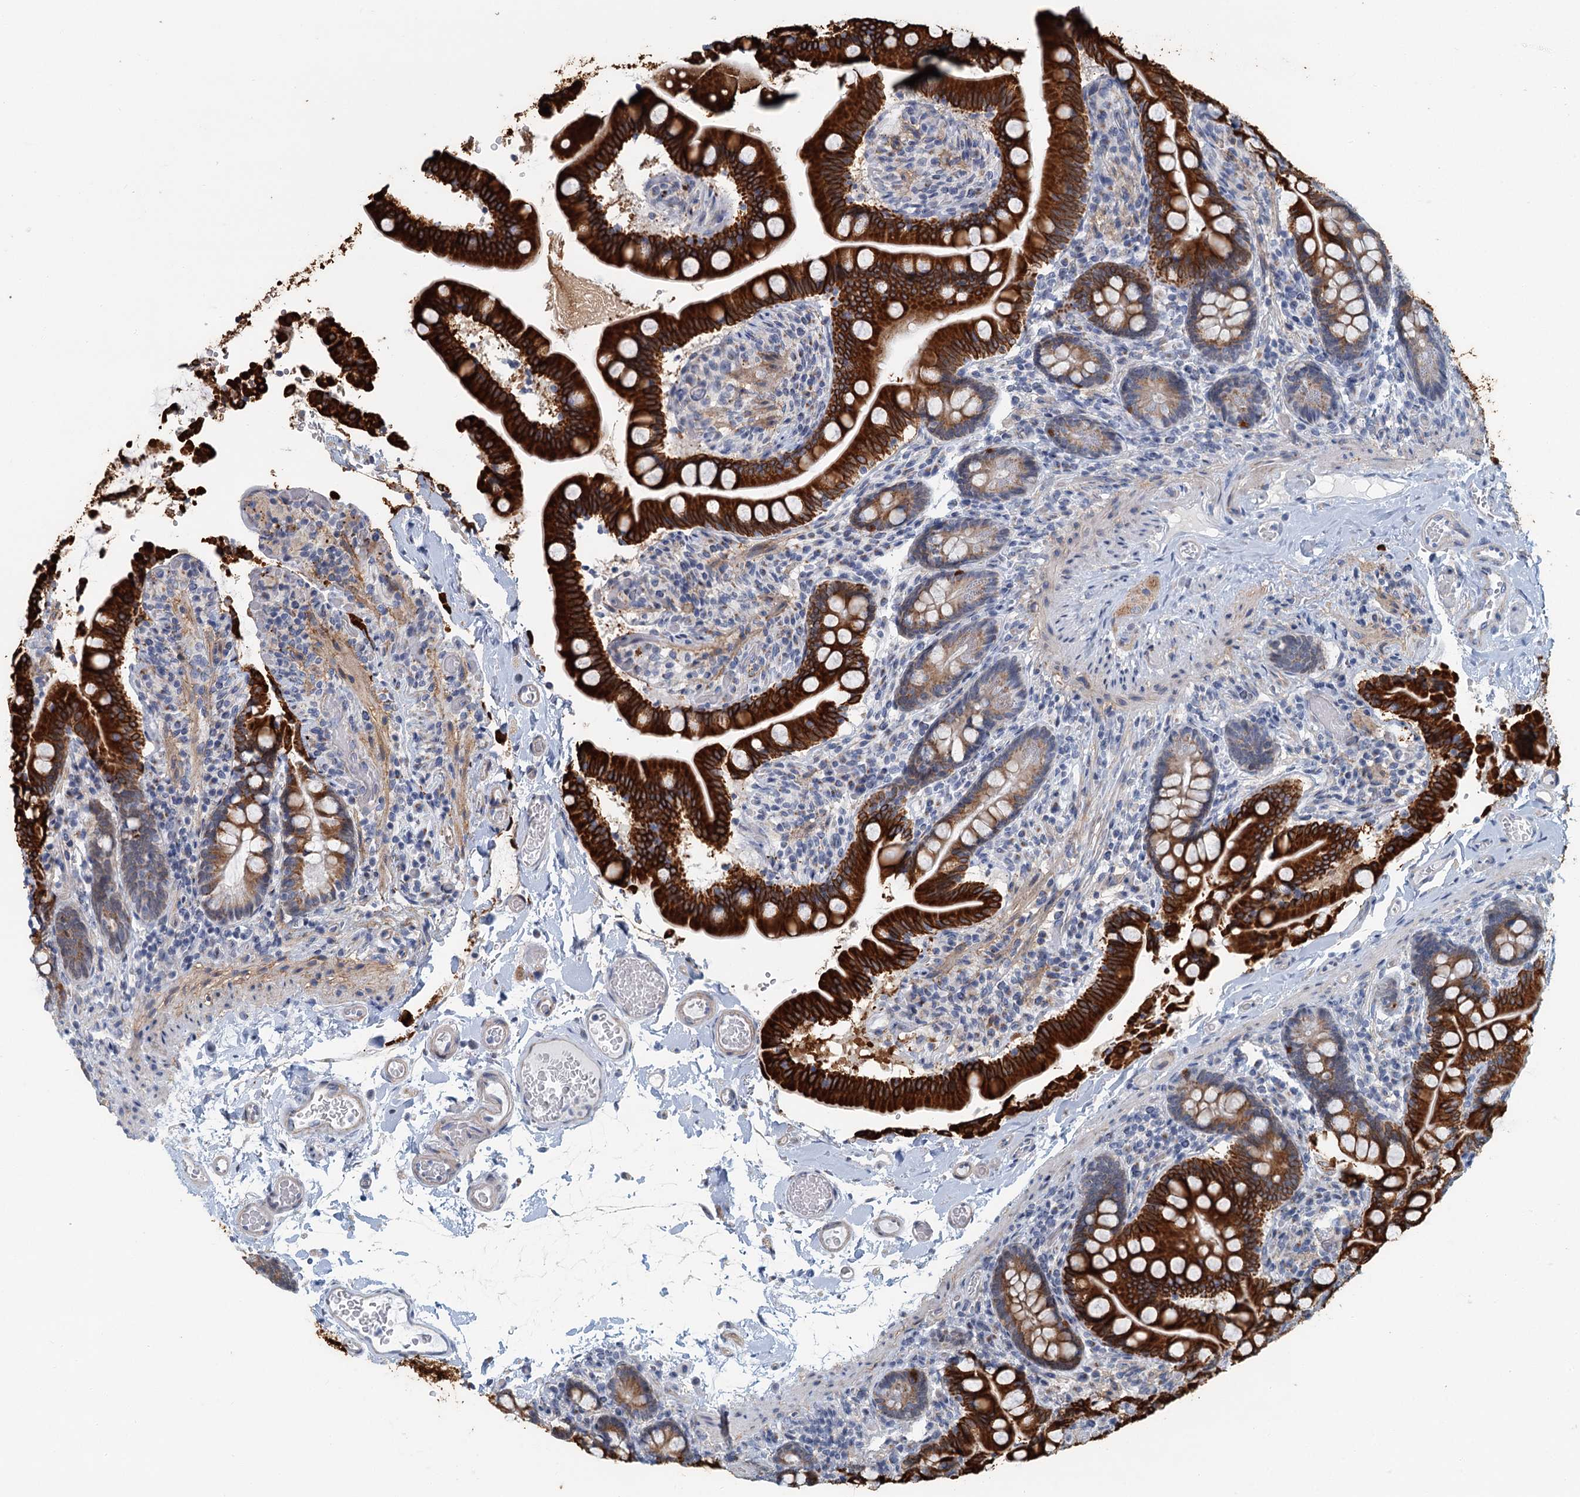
{"staining": {"intensity": "strong", "quantity": ">75%", "location": "cytoplasmic/membranous"}, "tissue": "small intestine", "cell_type": "Glandular cells", "image_type": "normal", "snomed": [{"axis": "morphology", "description": "Normal tissue, NOS"}, {"axis": "topography", "description": "Small intestine"}], "caption": "About >75% of glandular cells in normal human small intestine show strong cytoplasmic/membranous protein staining as visualized by brown immunohistochemical staining.", "gene": "ZNF527", "patient": {"sex": "female", "age": 64}}